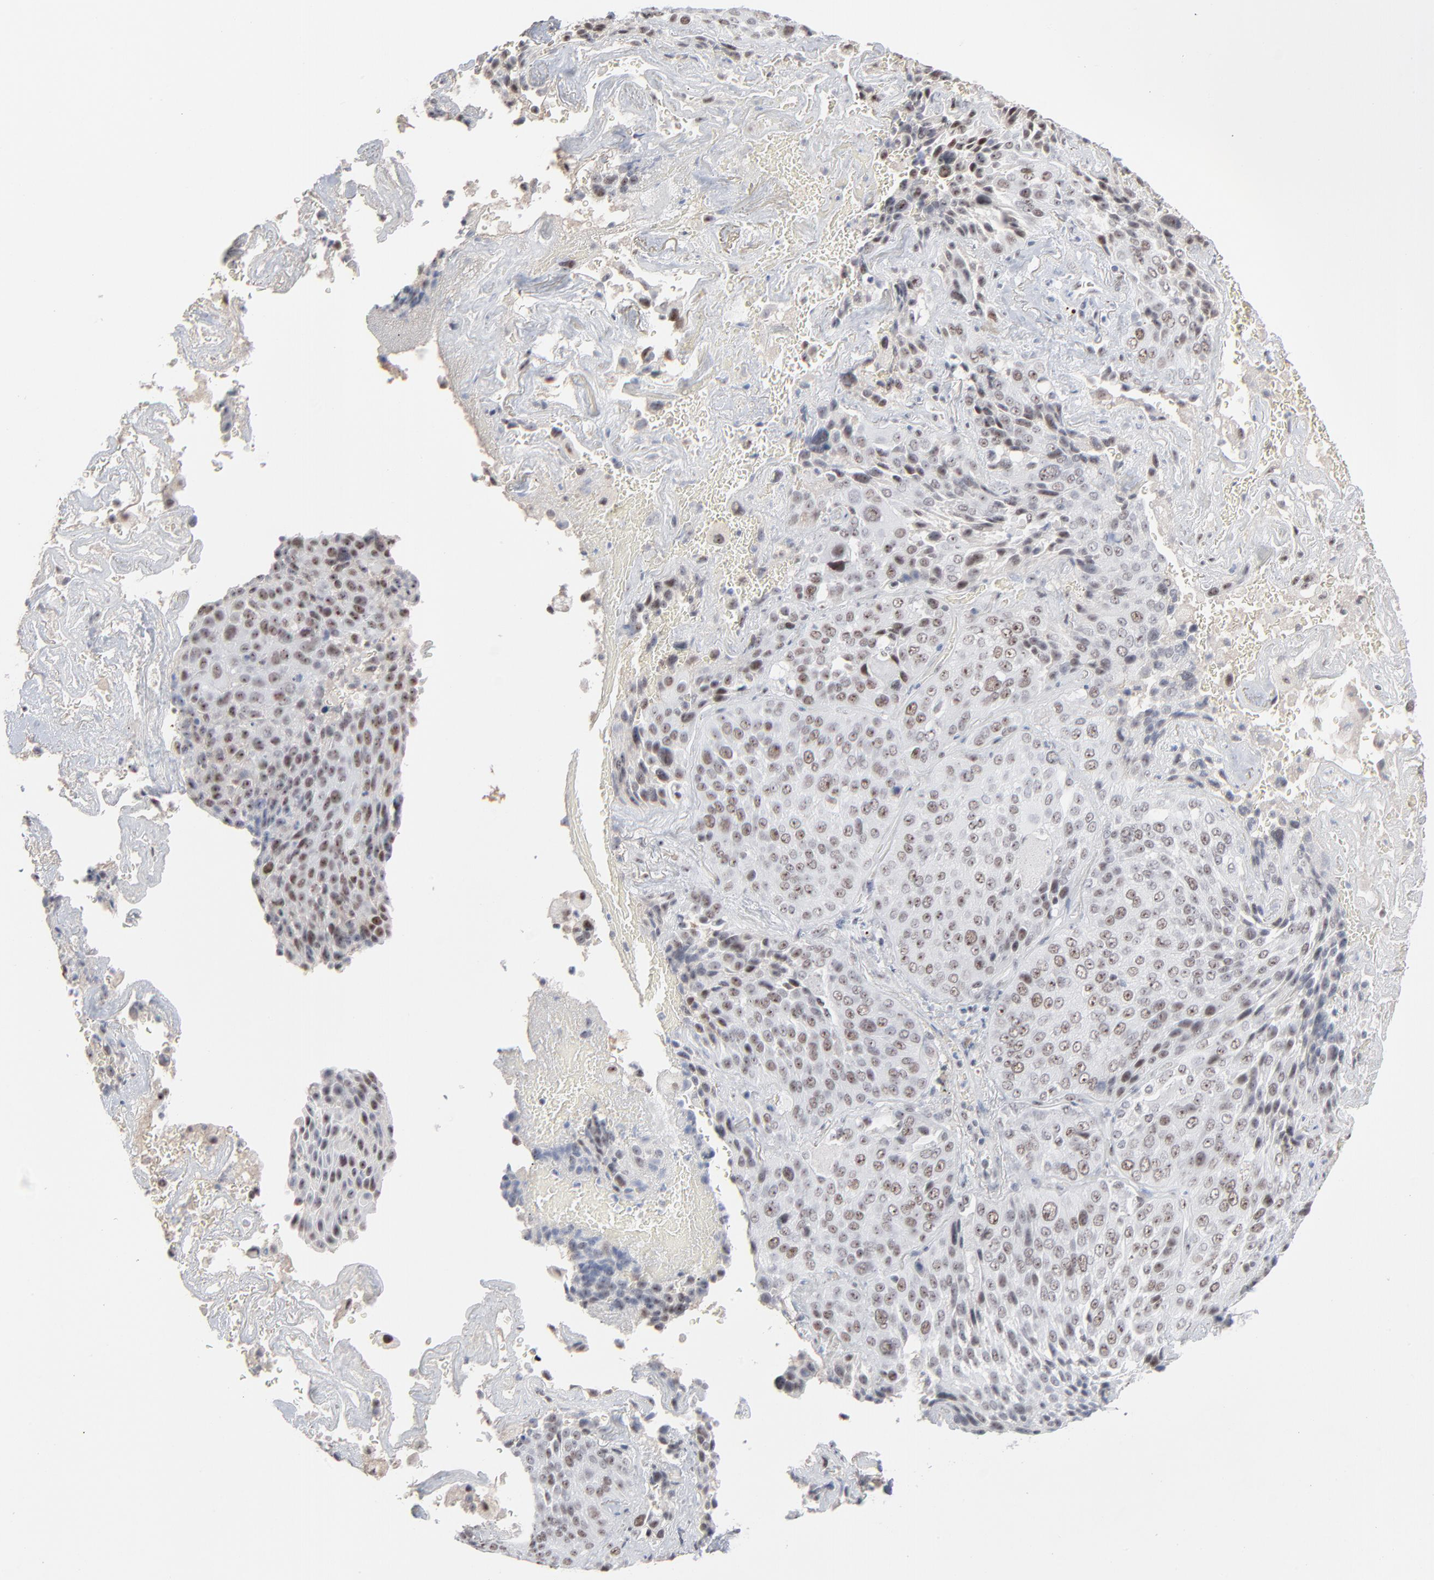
{"staining": {"intensity": "moderate", "quantity": ">75%", "location": "nuclear"}, "tissue": "lung cancer", "cell_type": "Tumor cells", "image_type": "cancer", "snomed": [{"axis": "morphology", "description": "Squamous cell carcinoma, NOS"}, {"axis": "topography", "description": "Lung"}], "caption": "Brown immunohistochemical staining in human lung cancer shows moderate nuclear positivity in approximately >75% of tumor cells.", "gene": "MPHOSPH6", "patient": {"sex": "male", "age": 54}}